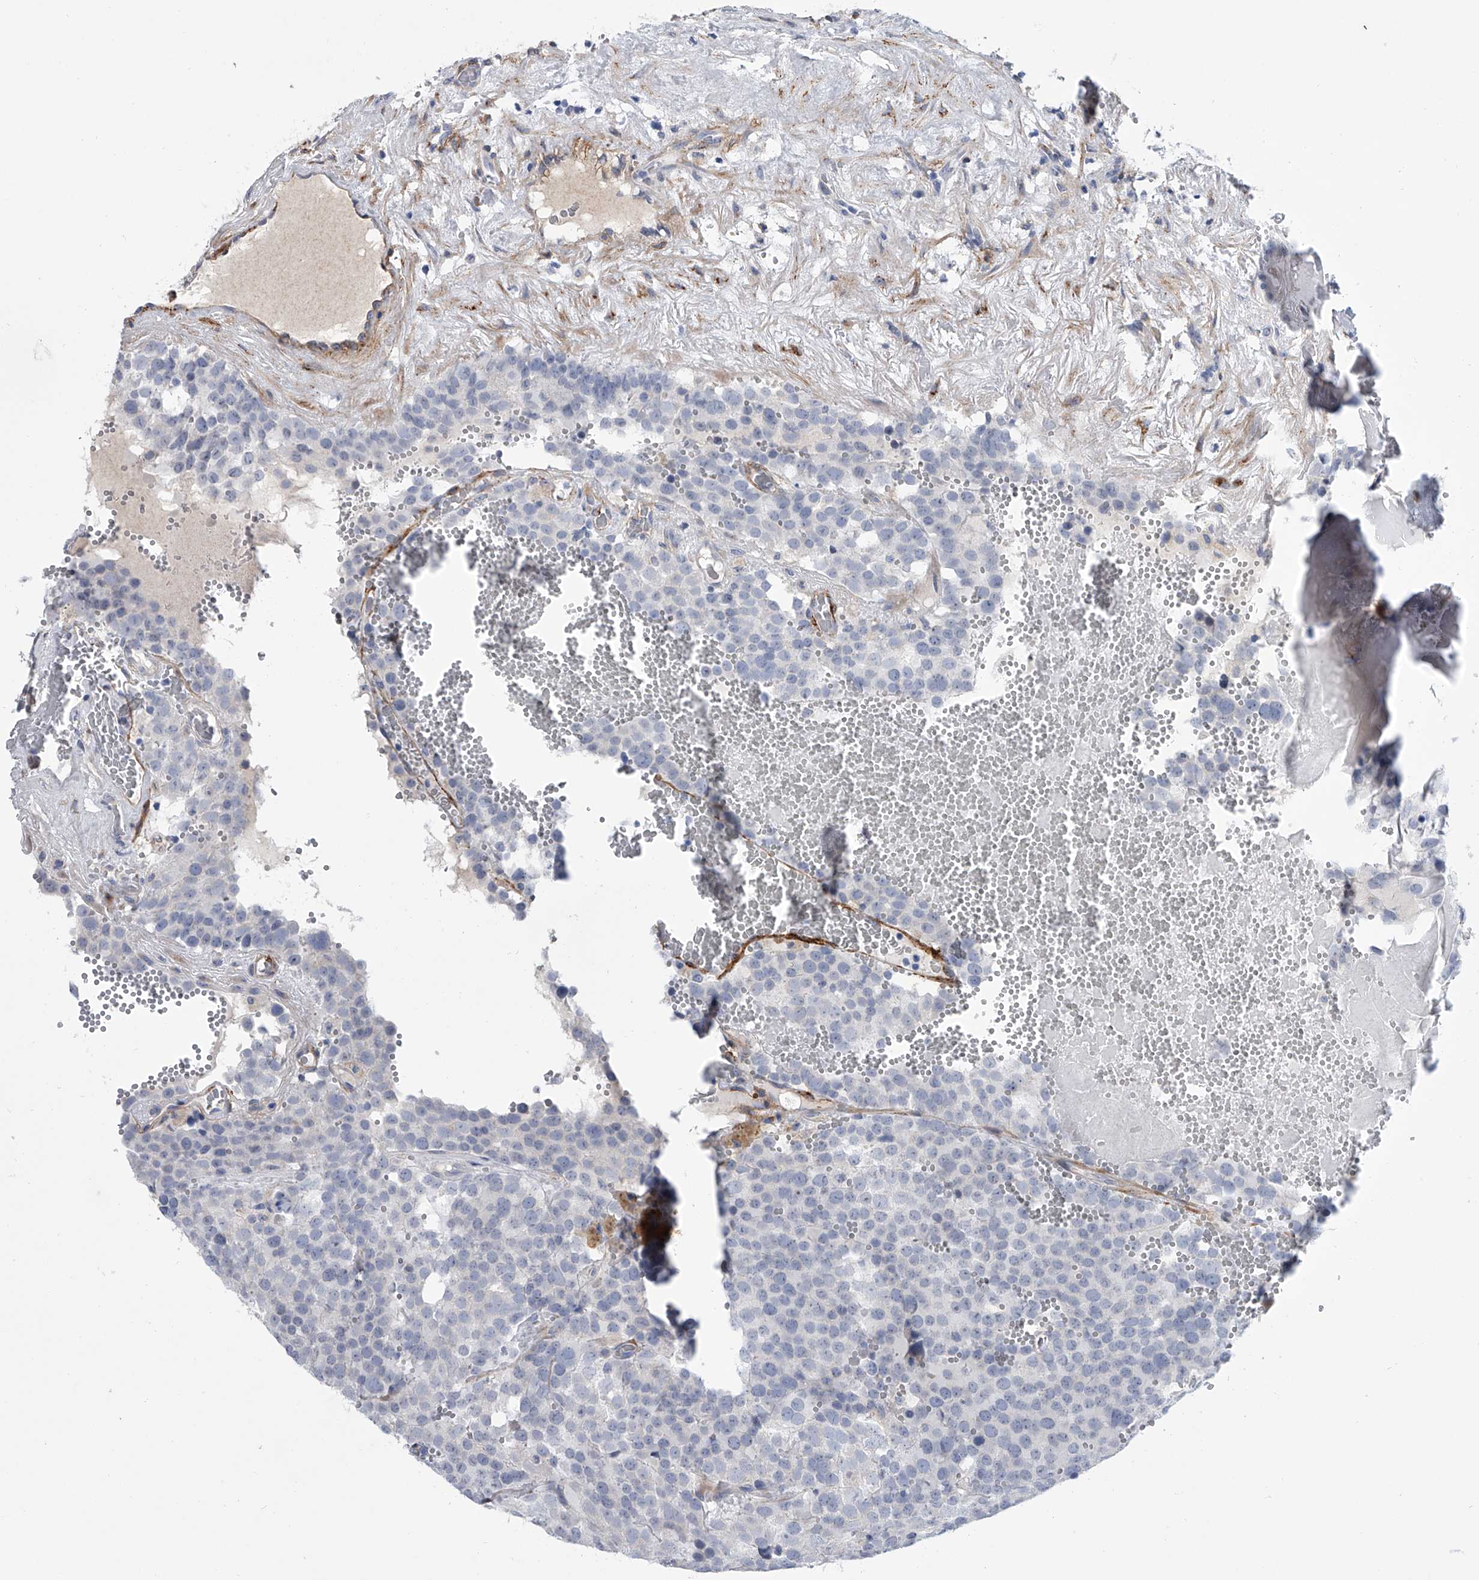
{"staining": {"intensity": "negative", "quantity": "none", "location": "none"}, "tissue": "testis cancer", "cell_type": "Tumor cells", "image_type": "cancer", "snomed": [{"axis": "morphology", "description": "Seminoma, NOS"}, {"axis": "topography", "description": "Testis"}], "caption": "Immunohistochemistry image of neoplastic tissue: human testis cancer (seminoma) stained with DAB (3,3'-diaminobenzidine) demonstrates no significant protein expression in tumor cells. (DAB immunohistochemistry (IHC), high magnification).", "gene": "ALG14", "patient": {"sex": "male", "age": 71}}